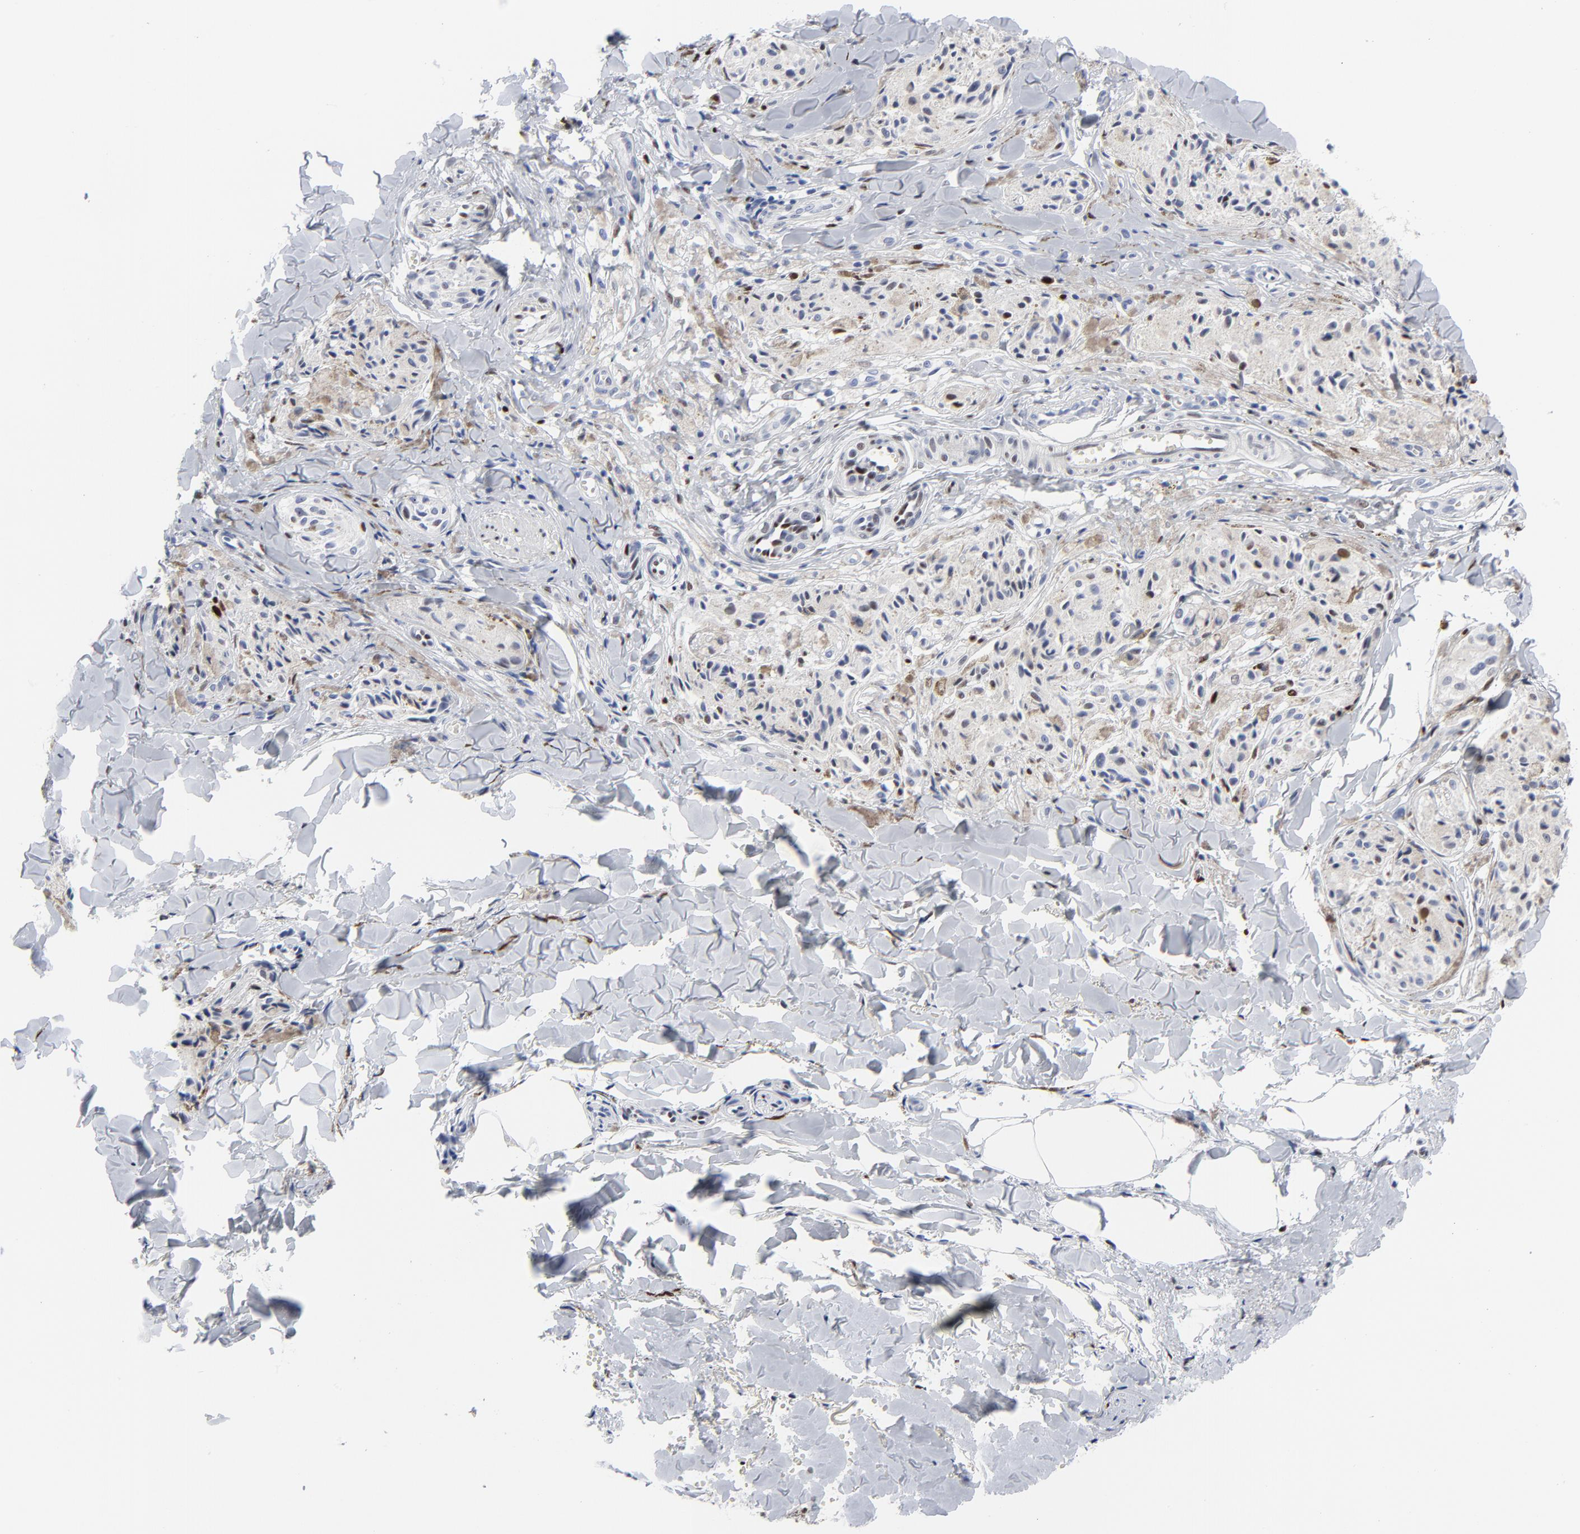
{"staining": {"intensity": "strong", "quantity": "<25%", "location": "nuclear"}, "tissue": "melanoma", "cell_type": "Tumor cells", "image_type": "cancer", "snomed": [{"axis": "morphology", "description": "Malignant melanoma, Metastatic site"}, {"axis": "topography", "description": "Skin"}], "caption": "This is a micrograph of immunohistochemistry (IHC) staining of melanoma, which shows strong expression in the nuclear of tumor cells.", "gene": "JUN", "patient": {"sex": "female", "age": 66}}